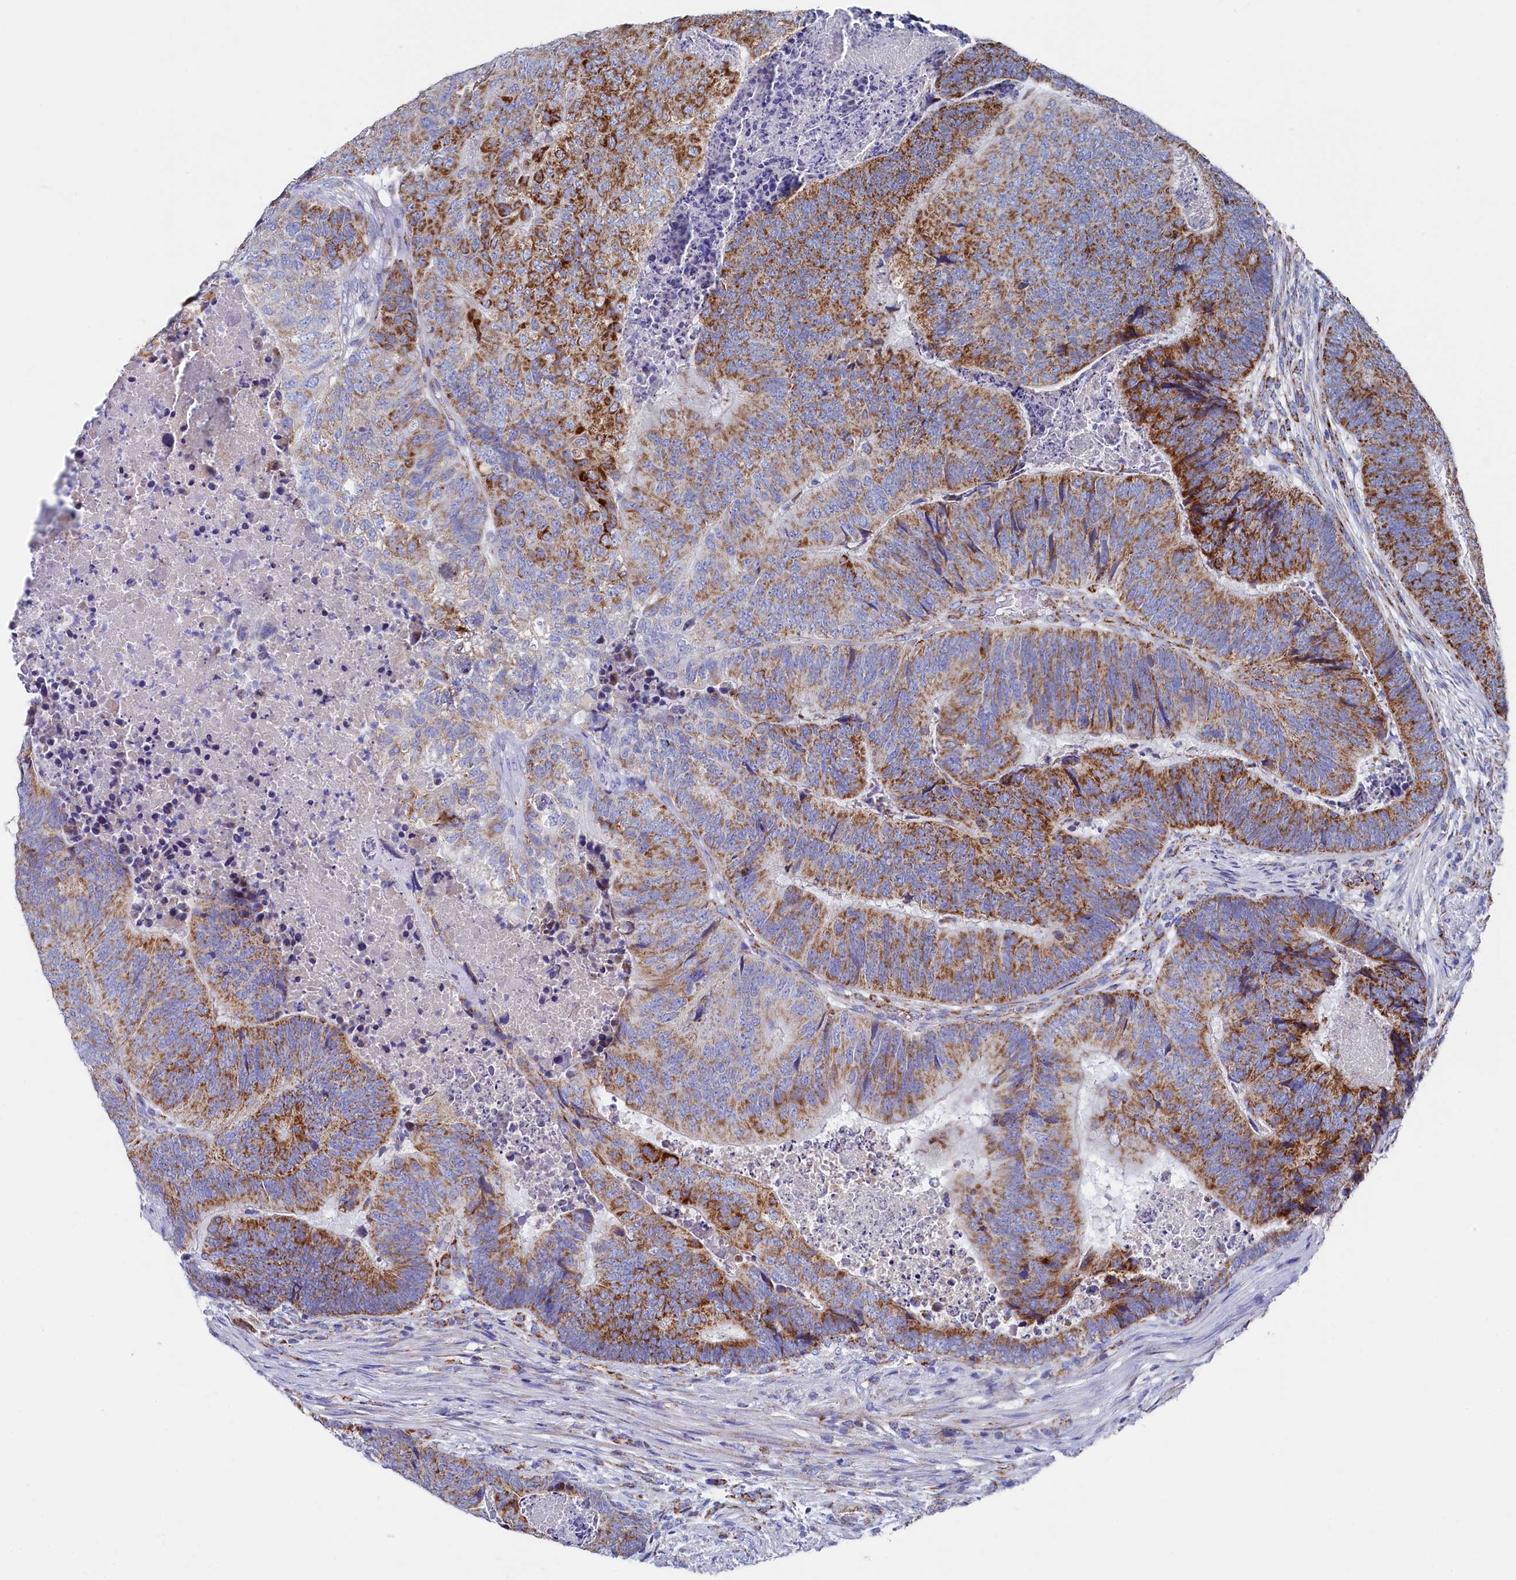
{"staining": {"intensity": "strong", "quantity": "25%-75%", "location": "cytoplasmic/membranous"}, "tissue": "colorectal cancer", "cell_type": "Tumor cells", "image_type": "cancer", "snomed": [{"axis": "morphology", "description": "Adenocarcinoma, NOS"}, {"axis": "topography", "description": "Colon"}], "caption": "A histopathology image of colorectal adenocarcinoma stained for a protein shows strong cytoplasmic/membranous brown staining in tumor cells.", "gene": "MMAB", "patient": {"sex": "female", "age": 67}}